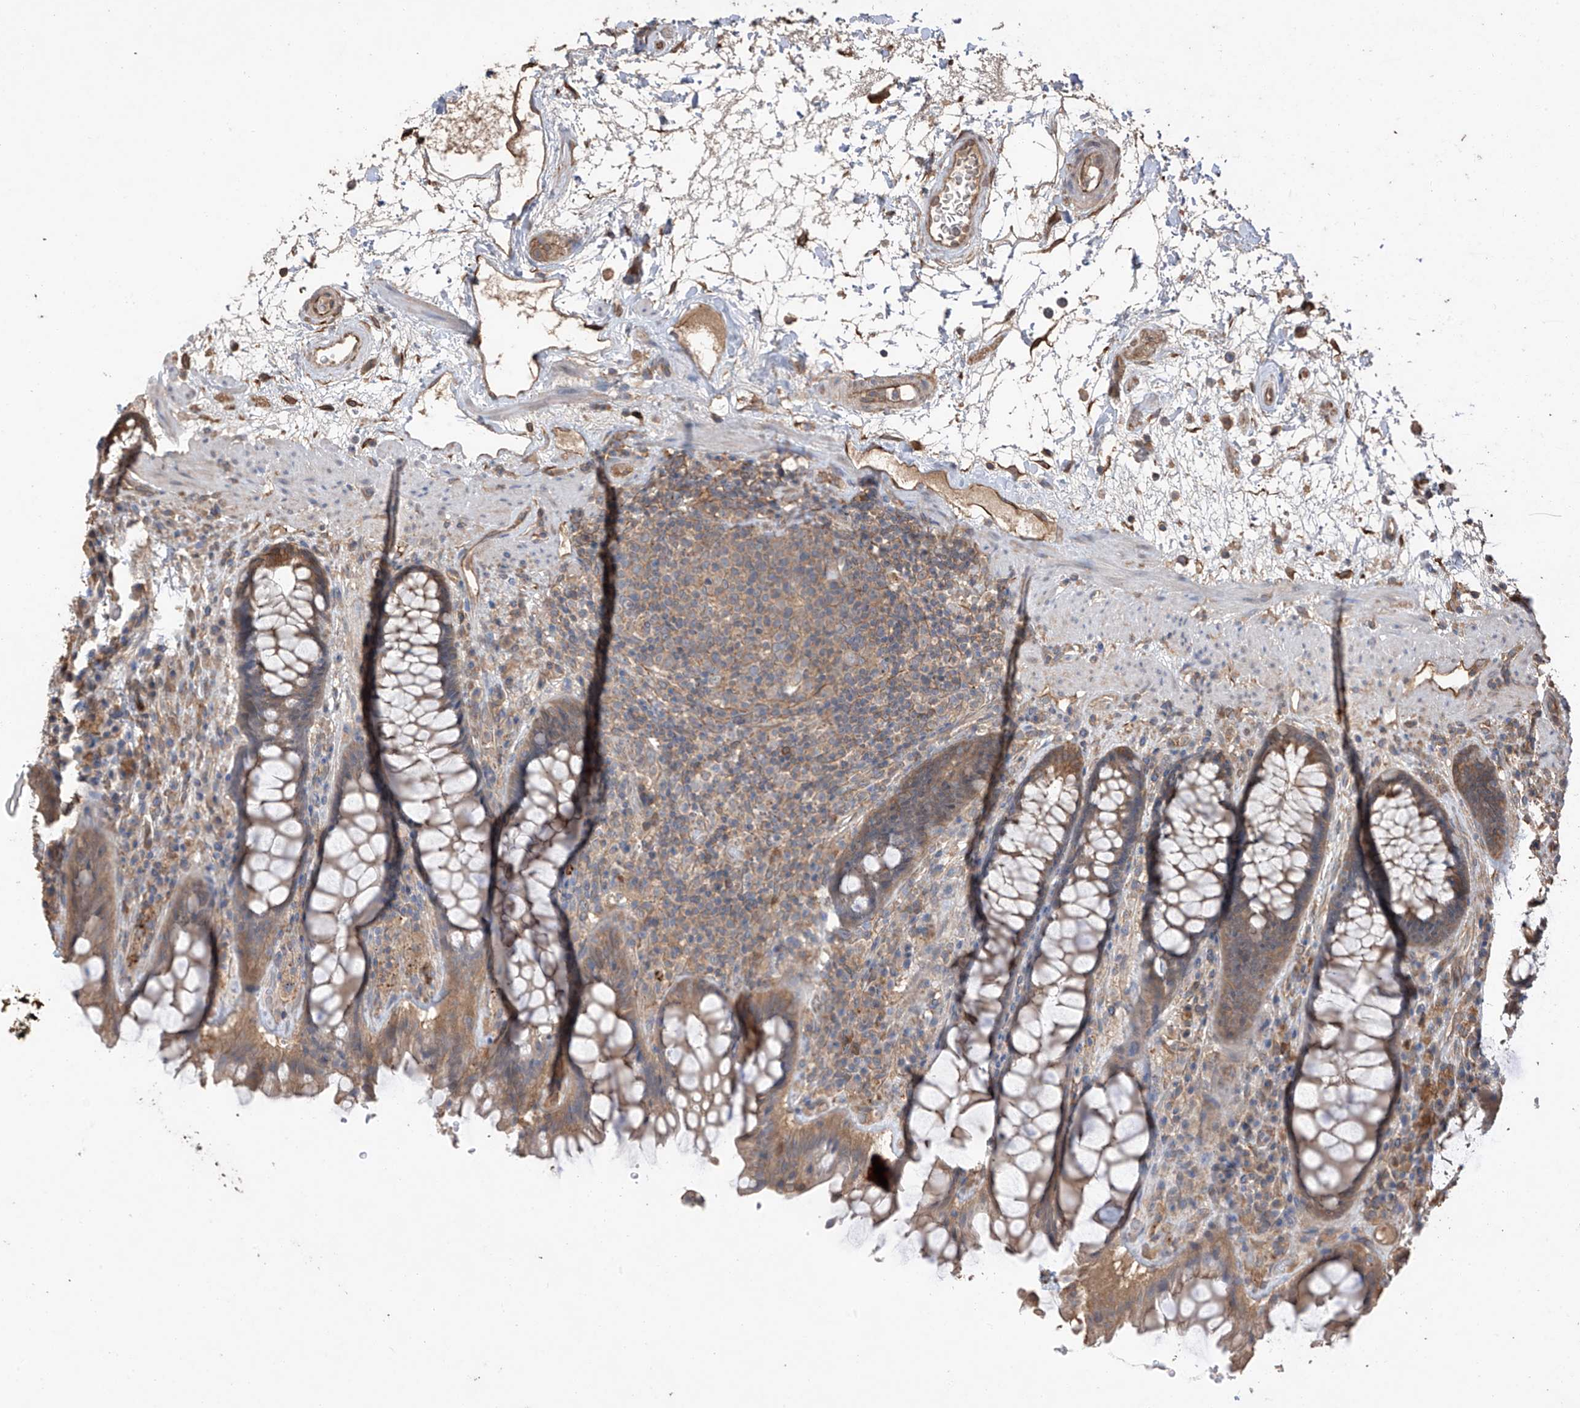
{"staining": {"intensity": "moderate", "quantity": ">75%", "location": "cytoplasmic/membranous"}, "tissue": "rectum", "cell_type": "Glandular cells", "image_type": "normal", "snomed": [{"axis": "morphology", "description": "Normal tissue, NOS"}, {"axis": "topography", "description": "Rectum"}], "caption": "Immunohistochemistry (IHC) photomicrograph of unremarkable rectum: rectum stained using immunohistochemistry (IHC) shows medium levels of moderate protein expression localized specifically in the cytoplasmic/membranous of glandular cells, appearing as a cytoplasmic/membranous brown color.", "gene": "AGBL5", "patient": {"sex": "male", "age": 64}}